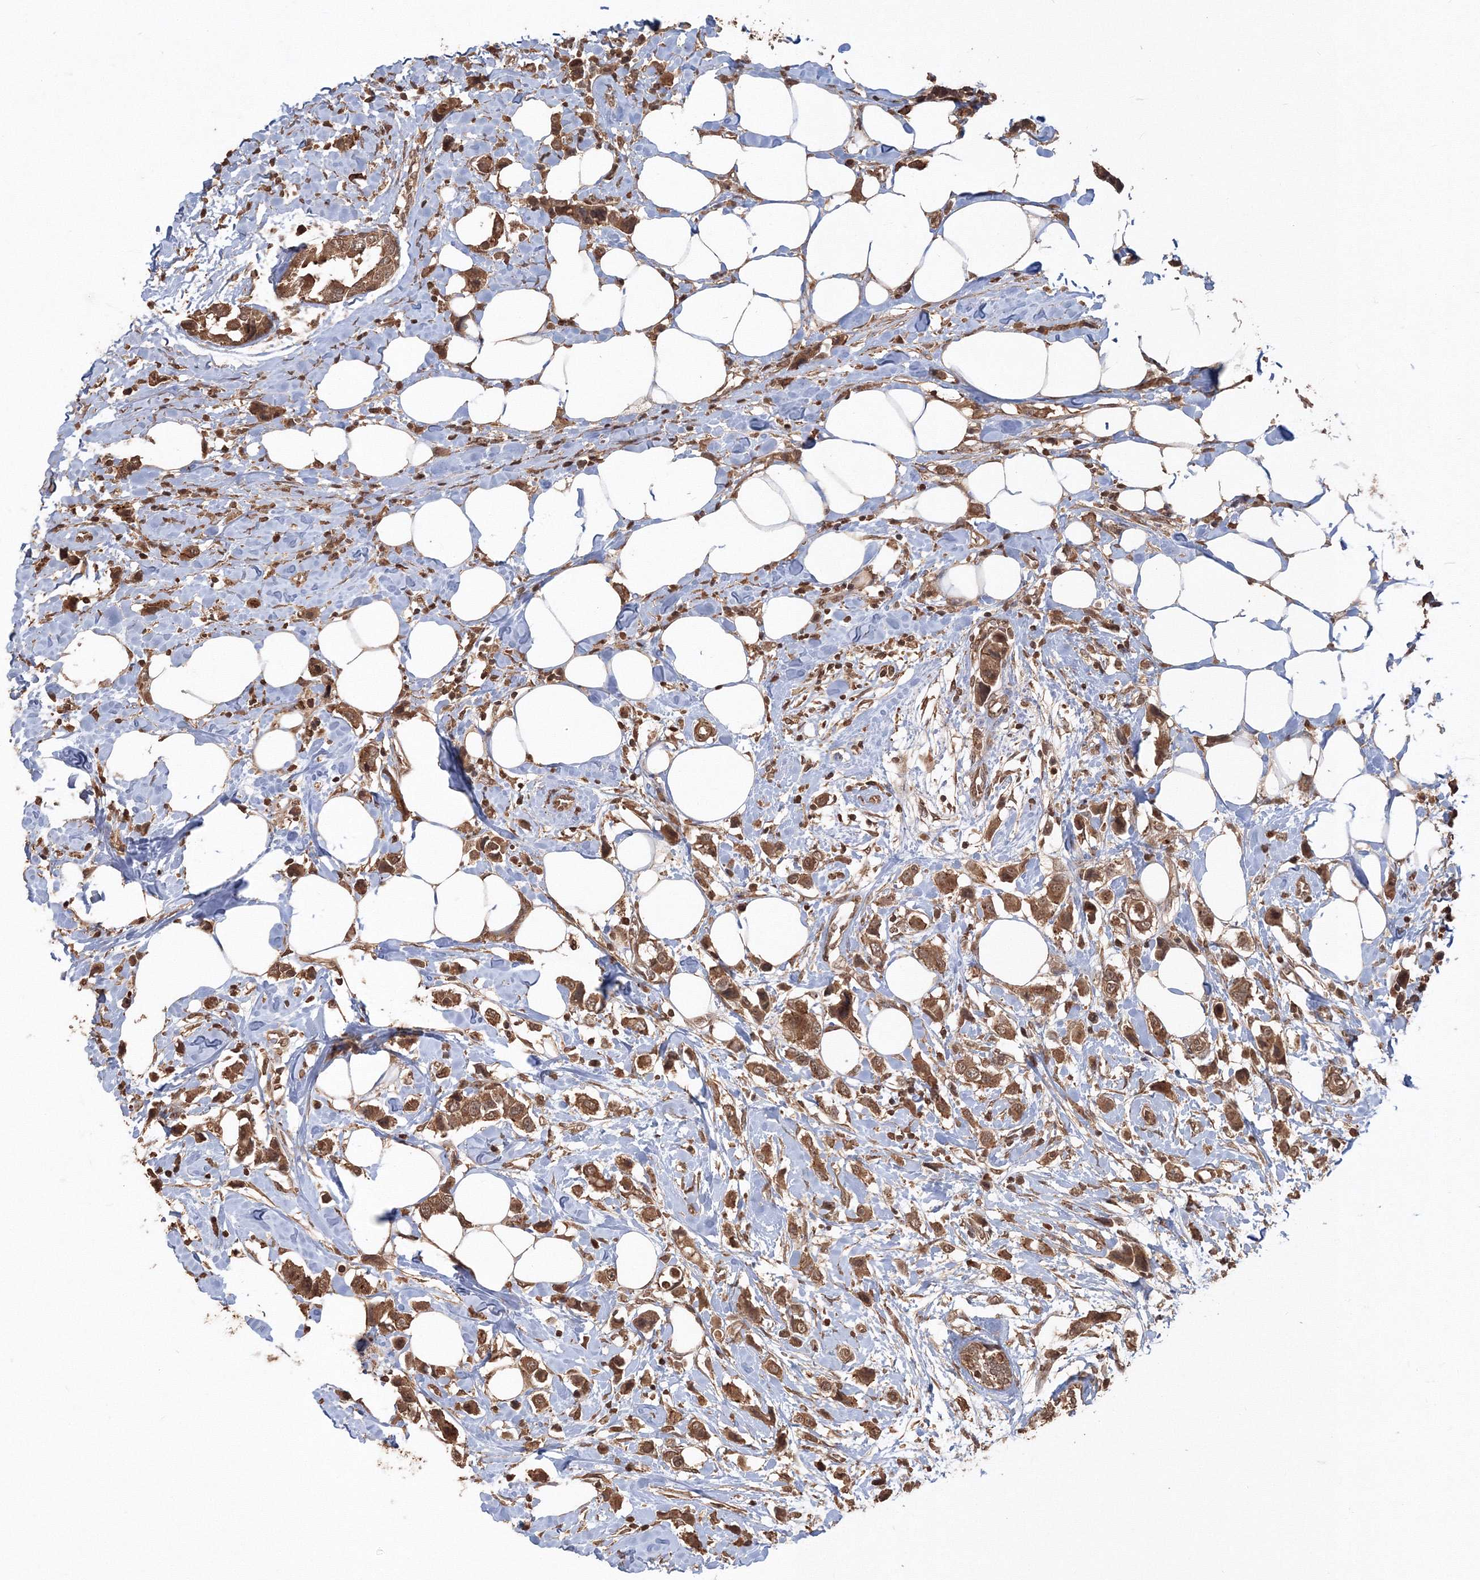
{"staining": {"intensity": "strong", "quantity": ">75%", "location": "cytoplasmic/membranous,nuclear"}, "tissue": "breast cancer", "cell_type": "Tumor cells", "image_type": "cancer", "snomed": [{"axis": "morphology", "description": "Normal tissue, NOS"}, {"axis": "morphology", "description": "Duct carcinoma"}, {"axis": "topography", "description": "Breast"}], "caption": "Protein expression analysis of human breast cancer (infiltrating ductal carcinoma) reveals strong cytoplasmic/membranous and nuclear positivity in about >75% of tumor cells. The protein is stained brown, and the nuclei are stained in blue (DAB (3,3'-diaminobenzidine) IHC with brightfield microscopy, high magnification).", "gene": "CCDC122", "patient": {"sex": "female", "age": 50}}